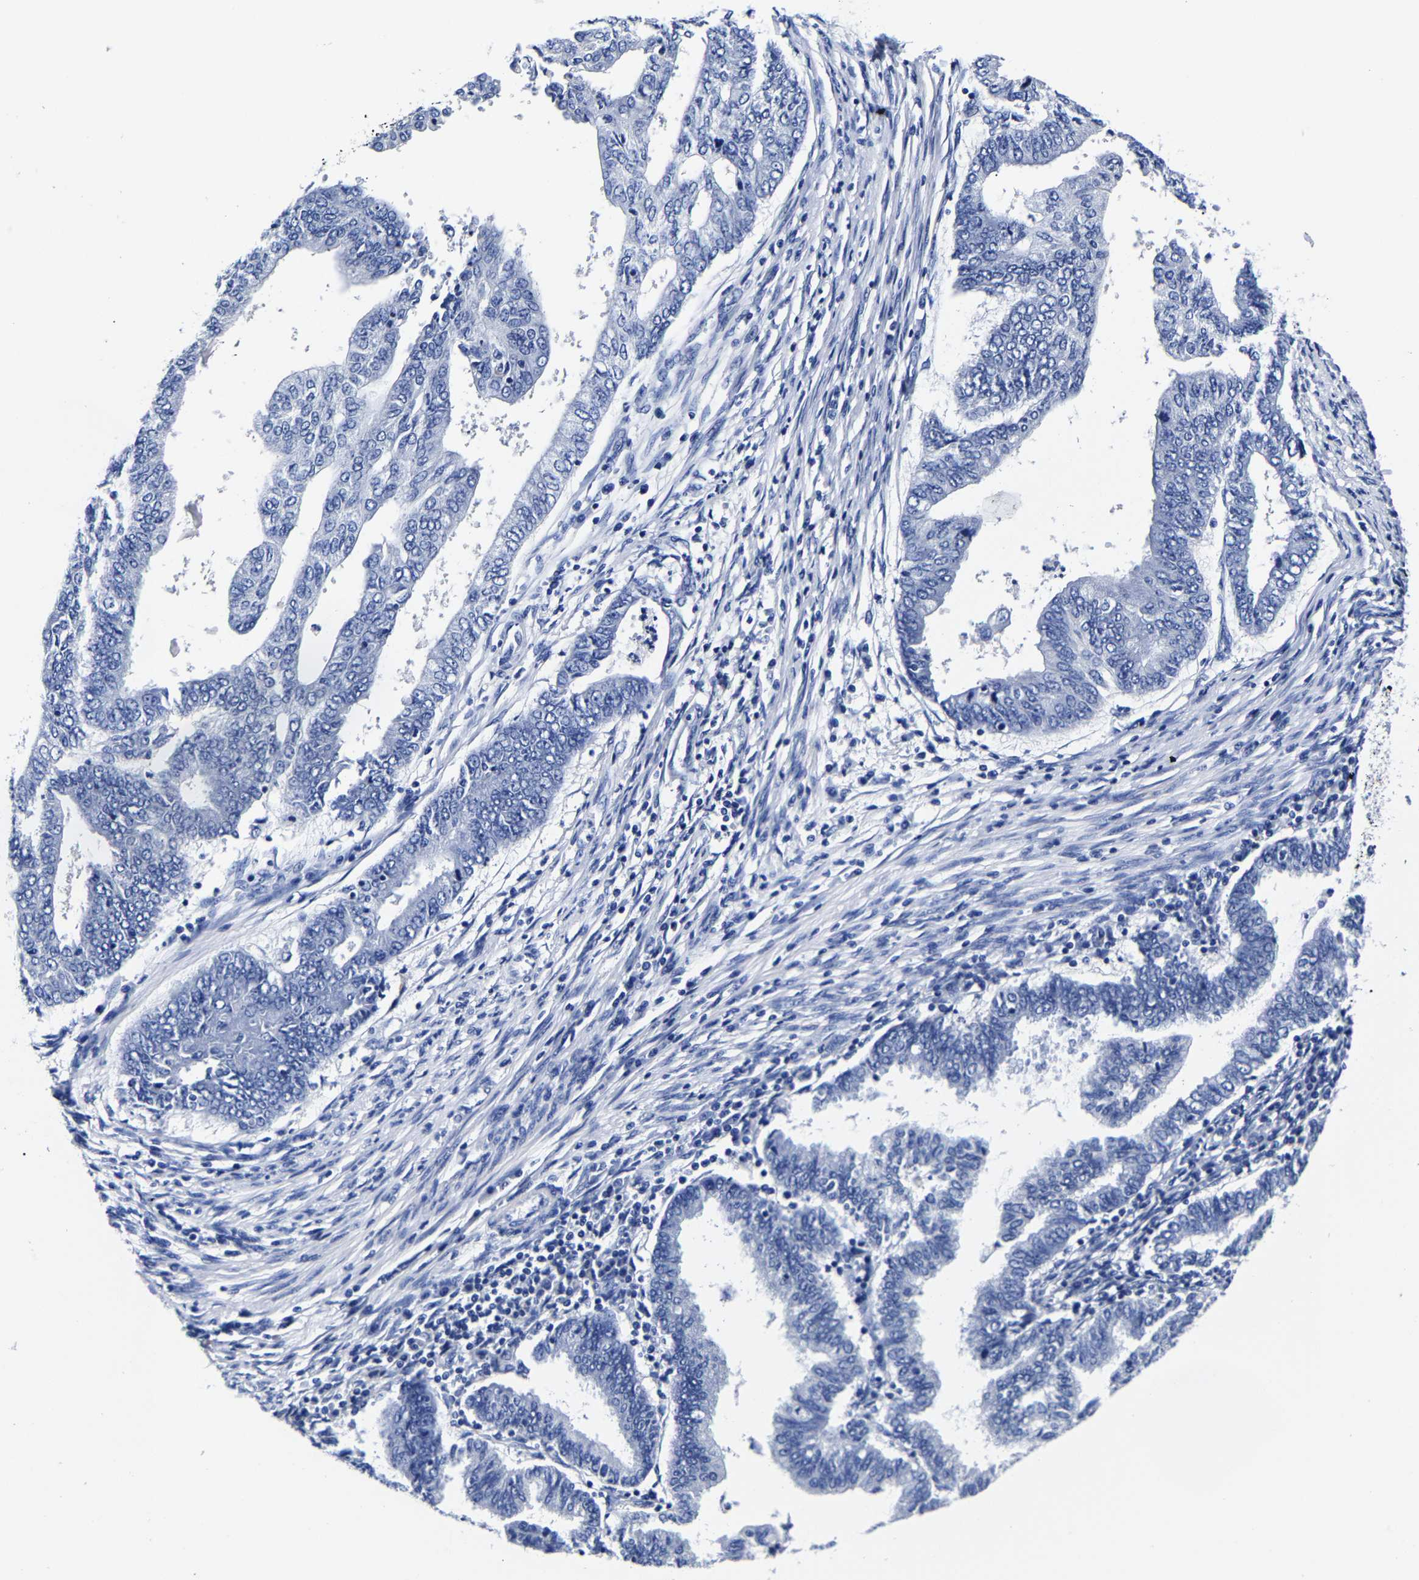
{"staining": {"intensity": "negative", "quantity": "none", "location": "none"}, "tissue": "endometrial cancer", "cell_type": "Tumor cells", "image_type": "cancer", "snomed": [{"axis": "morphology", "description": "Polyp, NOS"}, {"axis": "morphology", "description": "Adenocarcinoma, NOS"}, {"axis": "morphology", "description": "Adenoma, NOS"}, {"axis": "topography", "description": "Endometrium"}], "caption": "Tumor cells are negative for protein expression in human endometrial cancer (adenoma). The staining is performed using DAB brown chromogen with nuclei counter-stained in using hematoxylin.", "gene": "CPA2", "patient": {"sex": "female", "age": 79}}